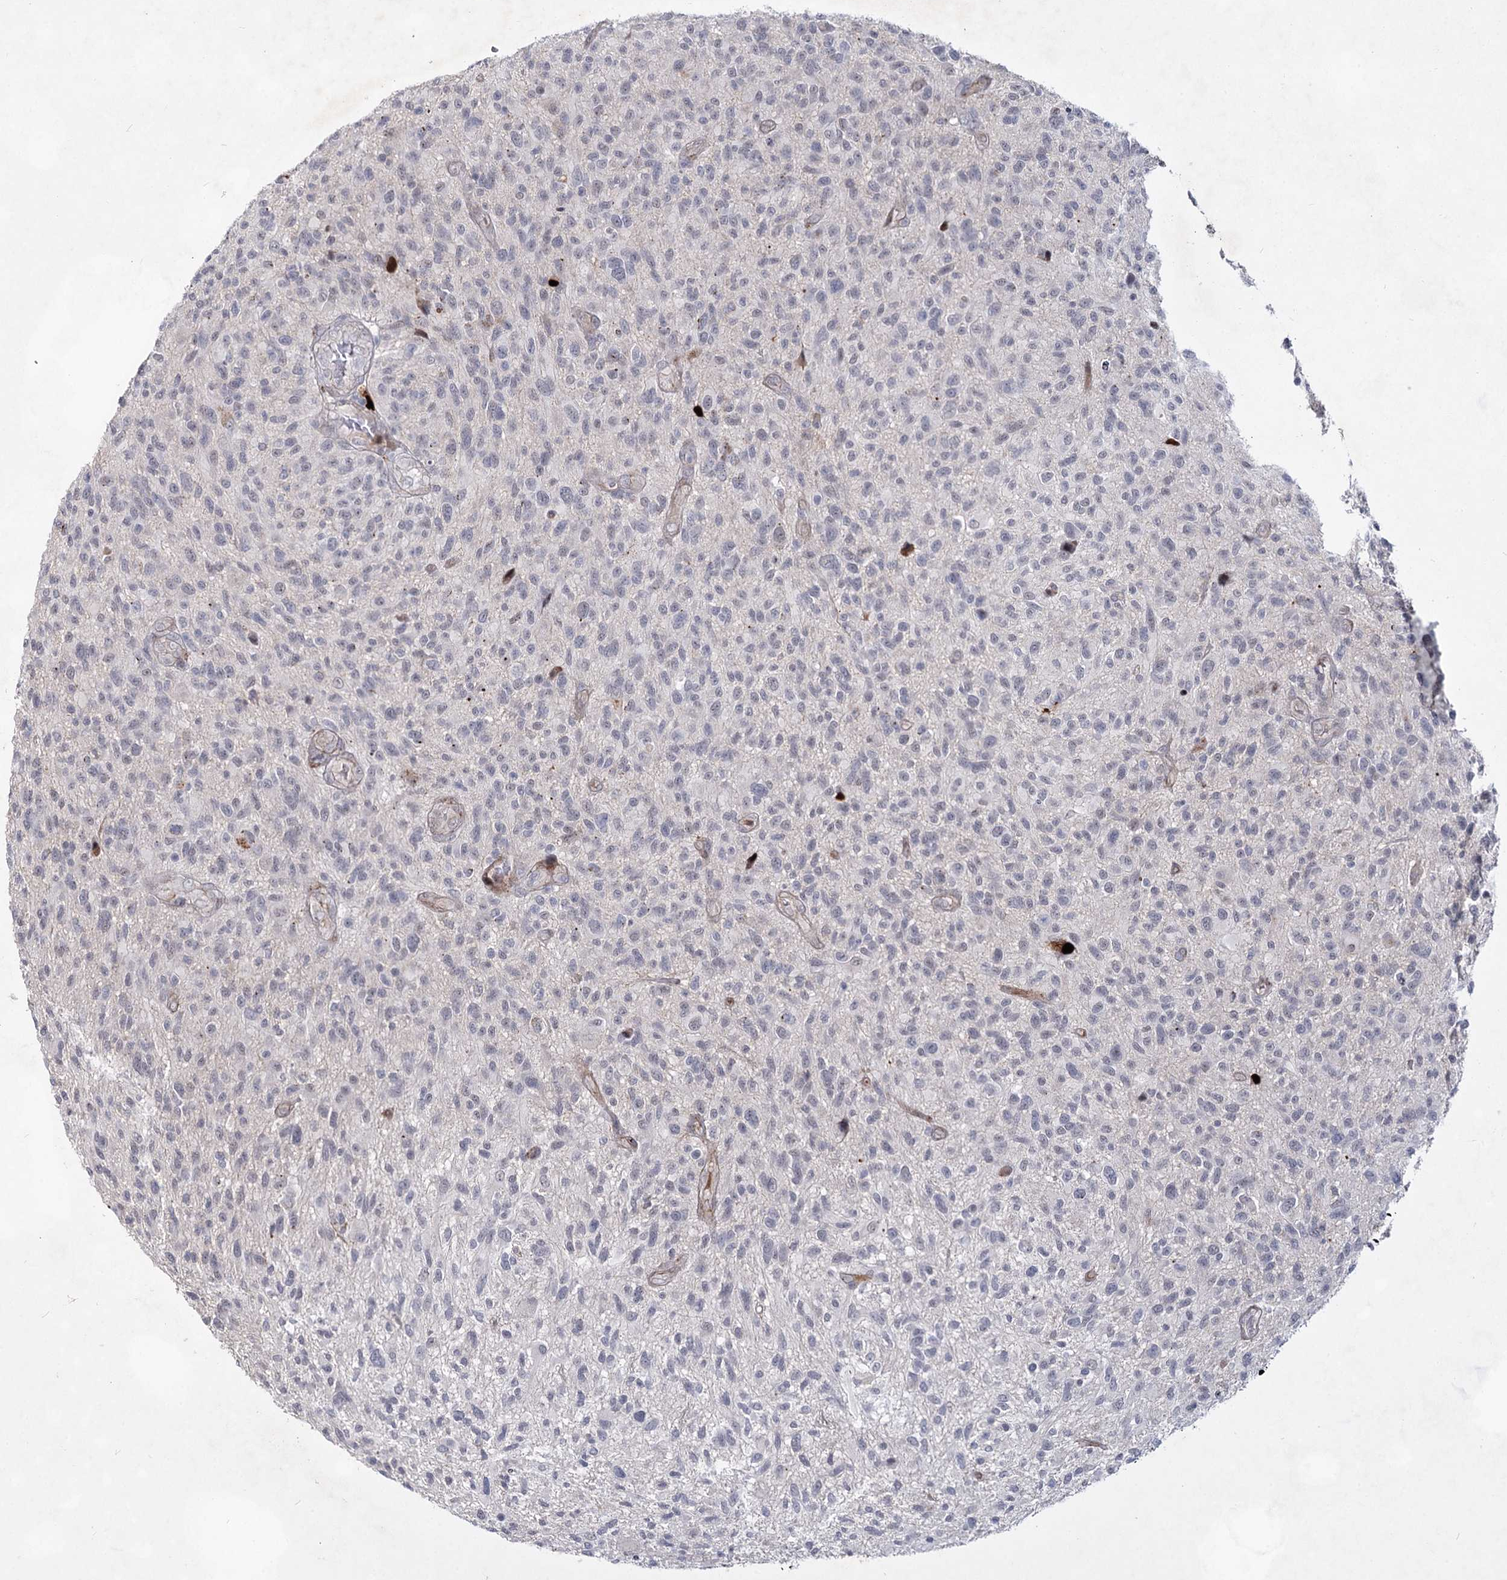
{"staining": {"intensity": "negative", "quantity": "none", "location": "none"}, "tissue": "glioma", "cell_type": "Tumor cells", "image_type": "cancer", "snomed": [{"axis": "morphology", "description": "Glioma, malignant, High grade"}, {"axis": "topography", "description": "Brain"}], "caption": "IHC micrograph of human glioma stained for a protein (brown), which shows no expression in tumor cells.", "gene": "ATL2", "patient": {"sex": "male", "age": 47}}